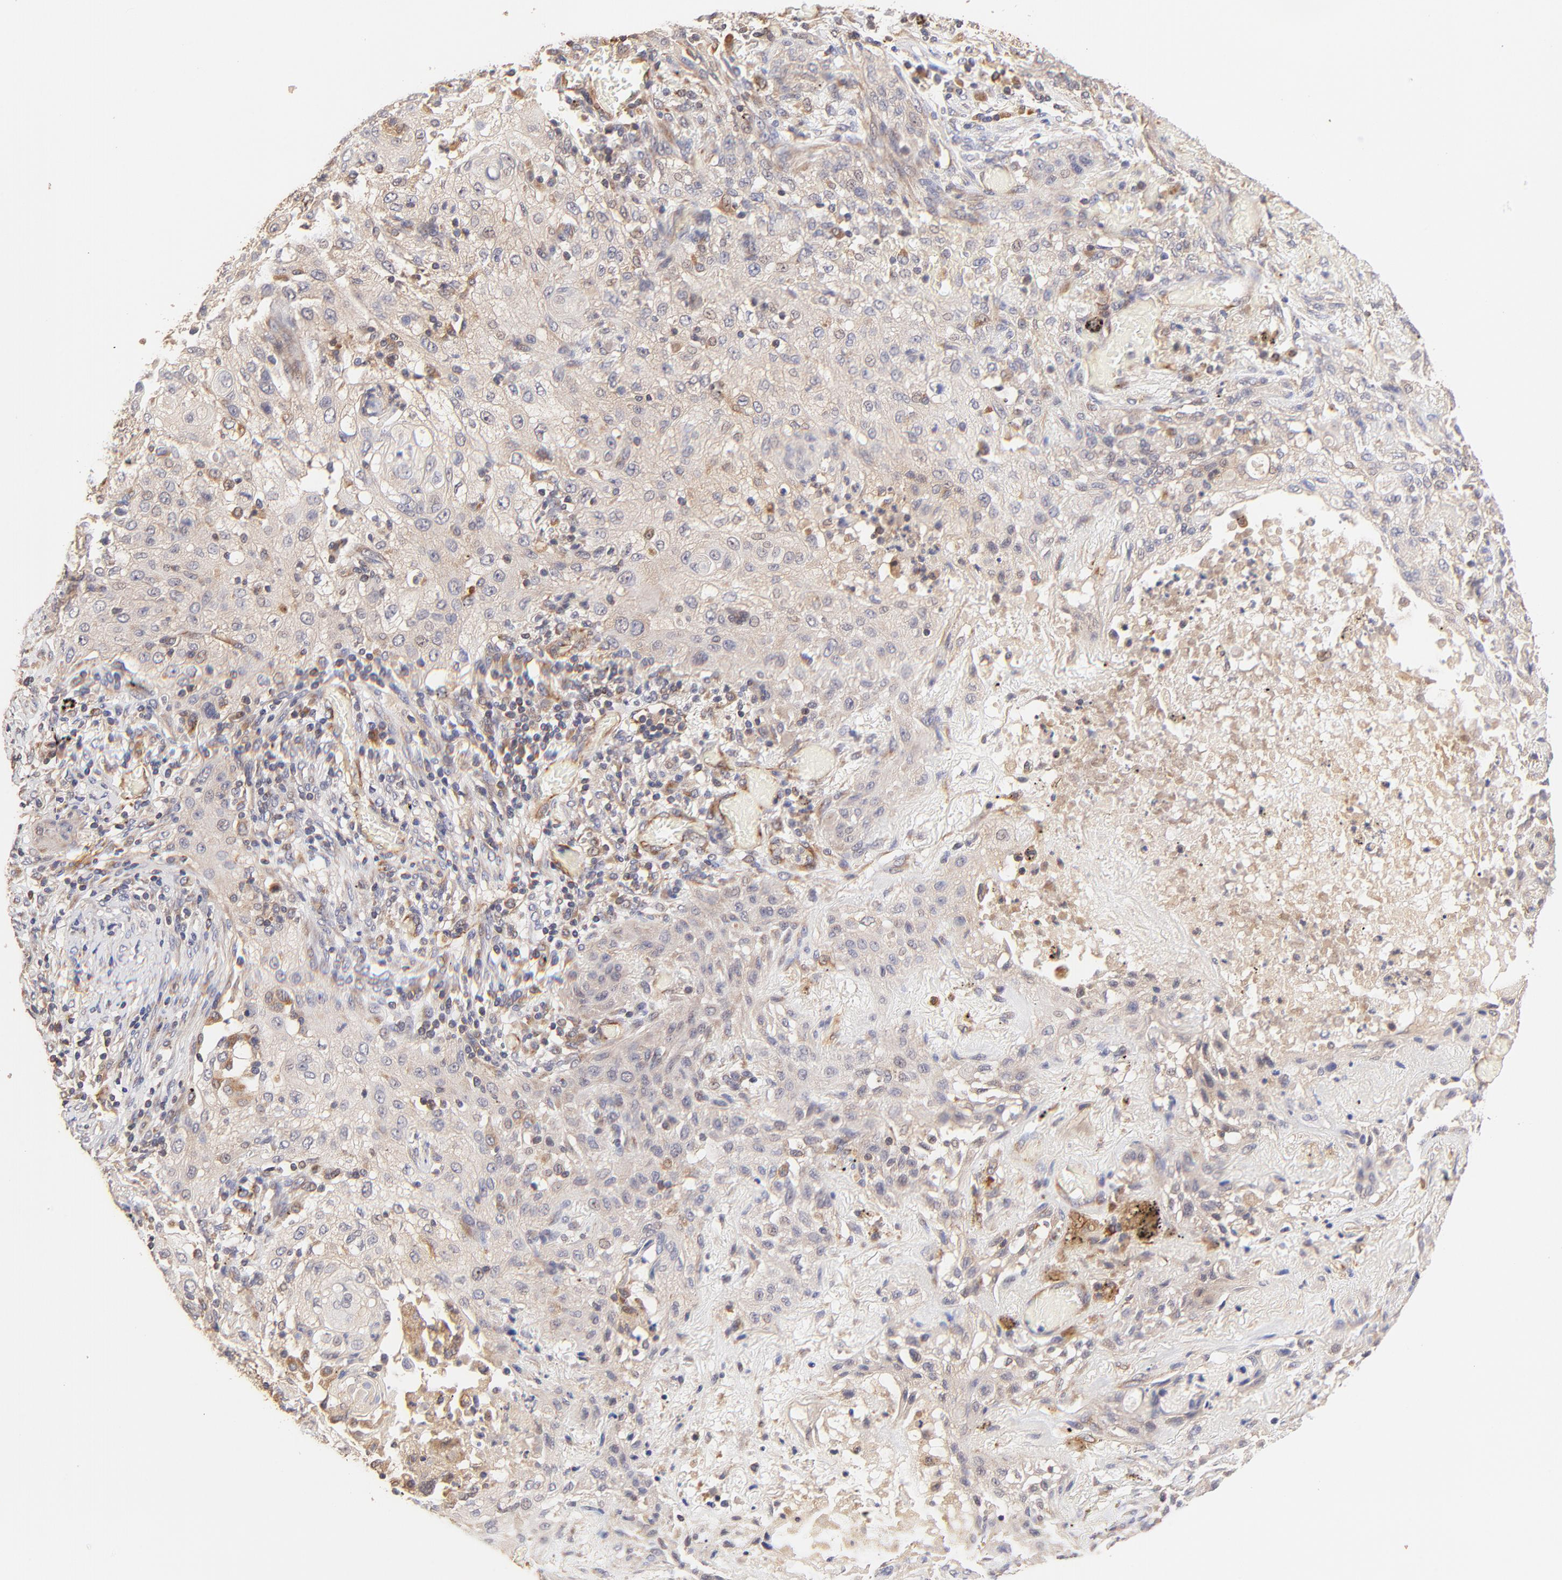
{"staining": {"intensity": "weak", "quantity": ">75%", "location": "cytoplasmic/membranous"}, "tissue": "lung cancer", "cell_type": "Tumor cells", "image_type": "cancer", "snomed": [{"axis": "morphology", "description": "Squamous cell carcinoma, NOS"}, {"axis": "topography", "description": "Lung"}], "caption": "The micrograph displays a brown stain indicating the presence of a protein in the cytoplasmic/membranous of tumor cells in lung cancer (squamous cell carcinoma). (brown staining indicates protein expression, while blue staining denotes nuclei).", "gene": "TNFAIP3", "patient": {"sex": "female", "age": 47}}